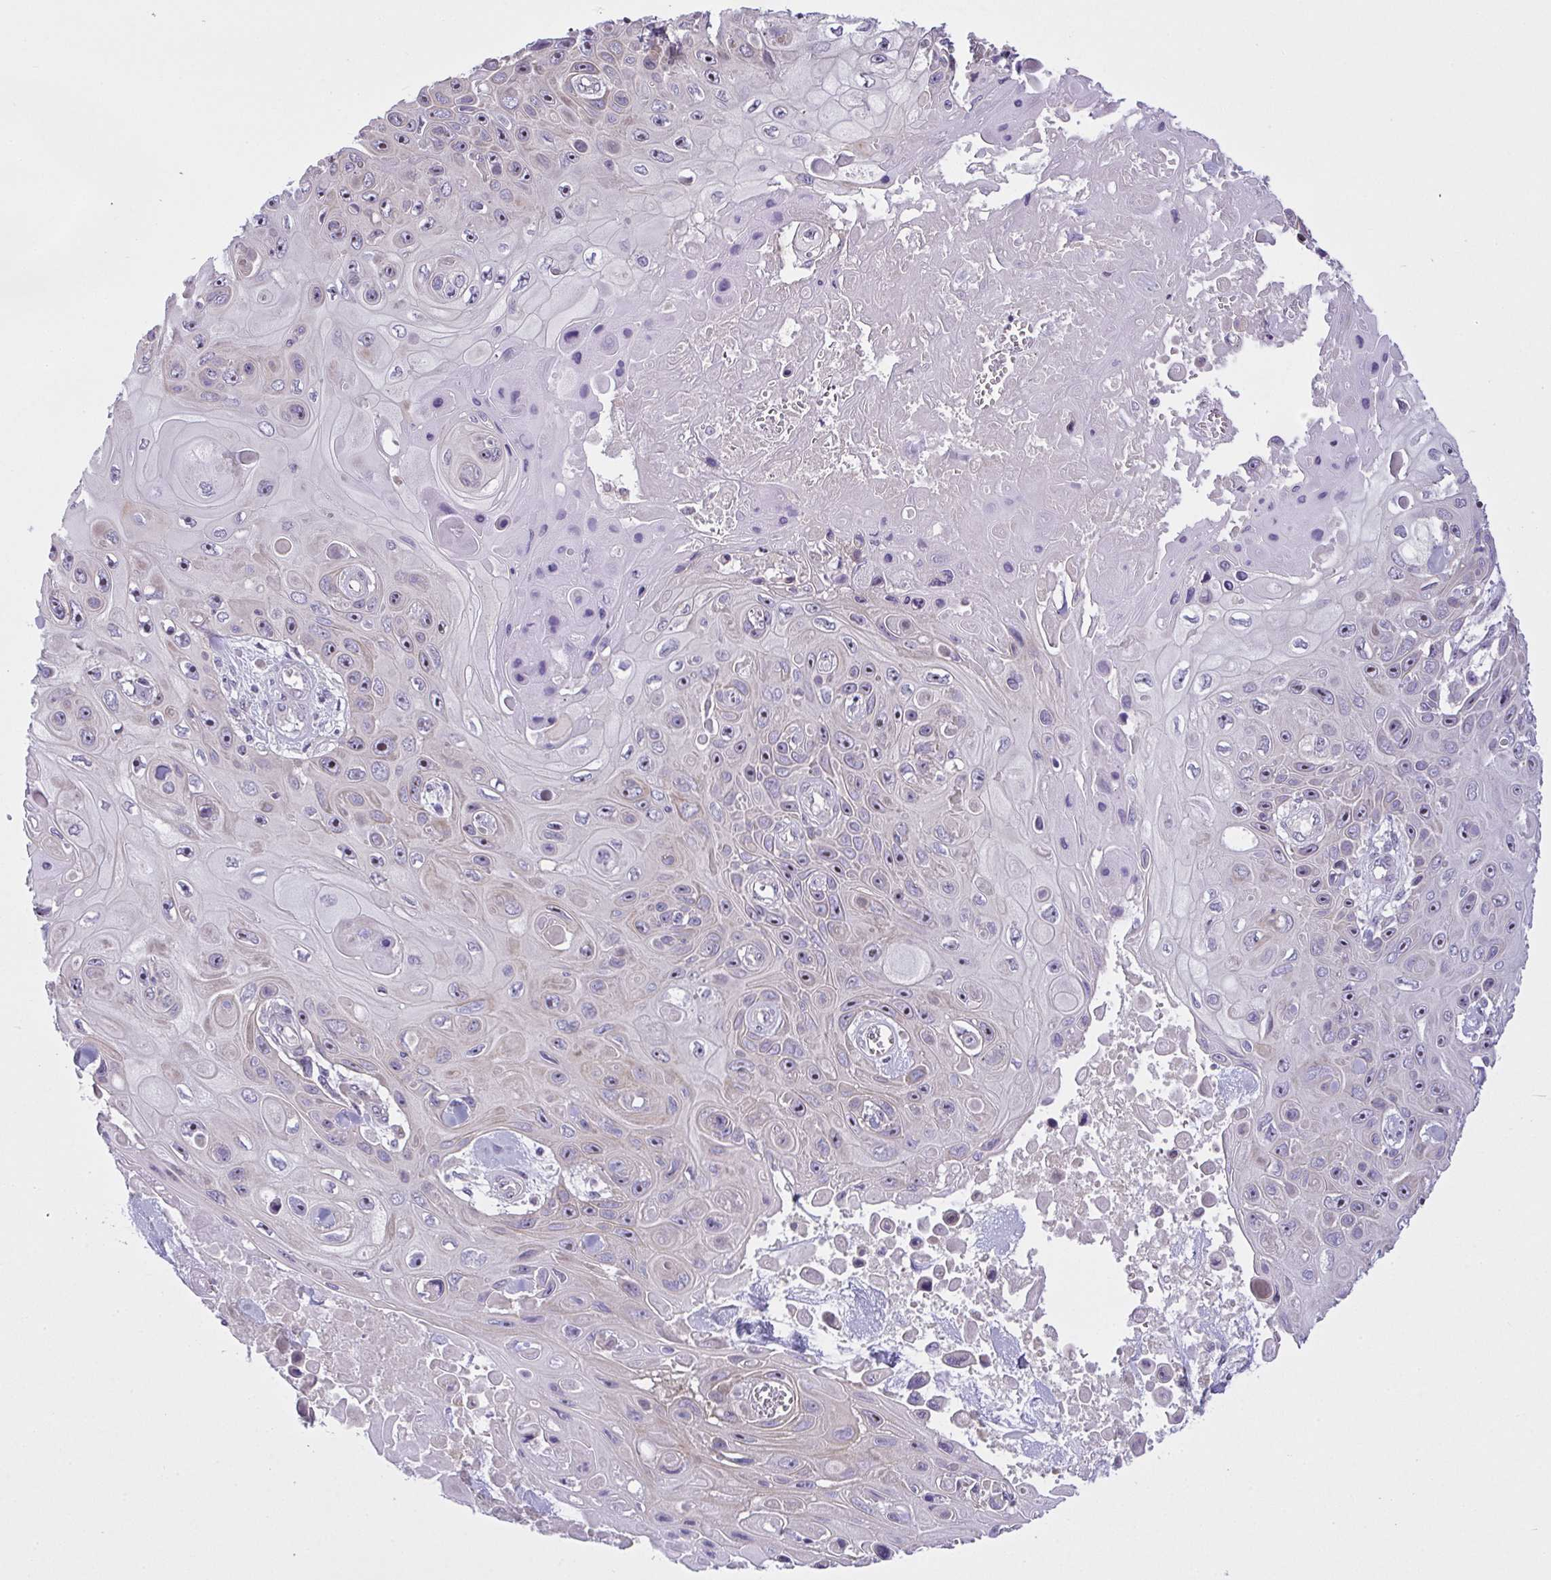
{"staining": {"intensity": "moderate", "quantity": "<25%", "location": "nuclear"}, "tissue": "skin cancer", "cell_type": "Tumor cells", "image_type": "cancer", "snomed": [{"axis": "morphology", "description": "Squamous cell carcinoma, NOS"}, {"axis": "topography", "description": "Skin"}], "caption": "Tumor cells show moderate nuclear staining in approximately <25% of cells in skin cancer. Nuclei are stained in blue.", "gene": "NT5C1A", "patient": {"sex": "male", "age": 82}}